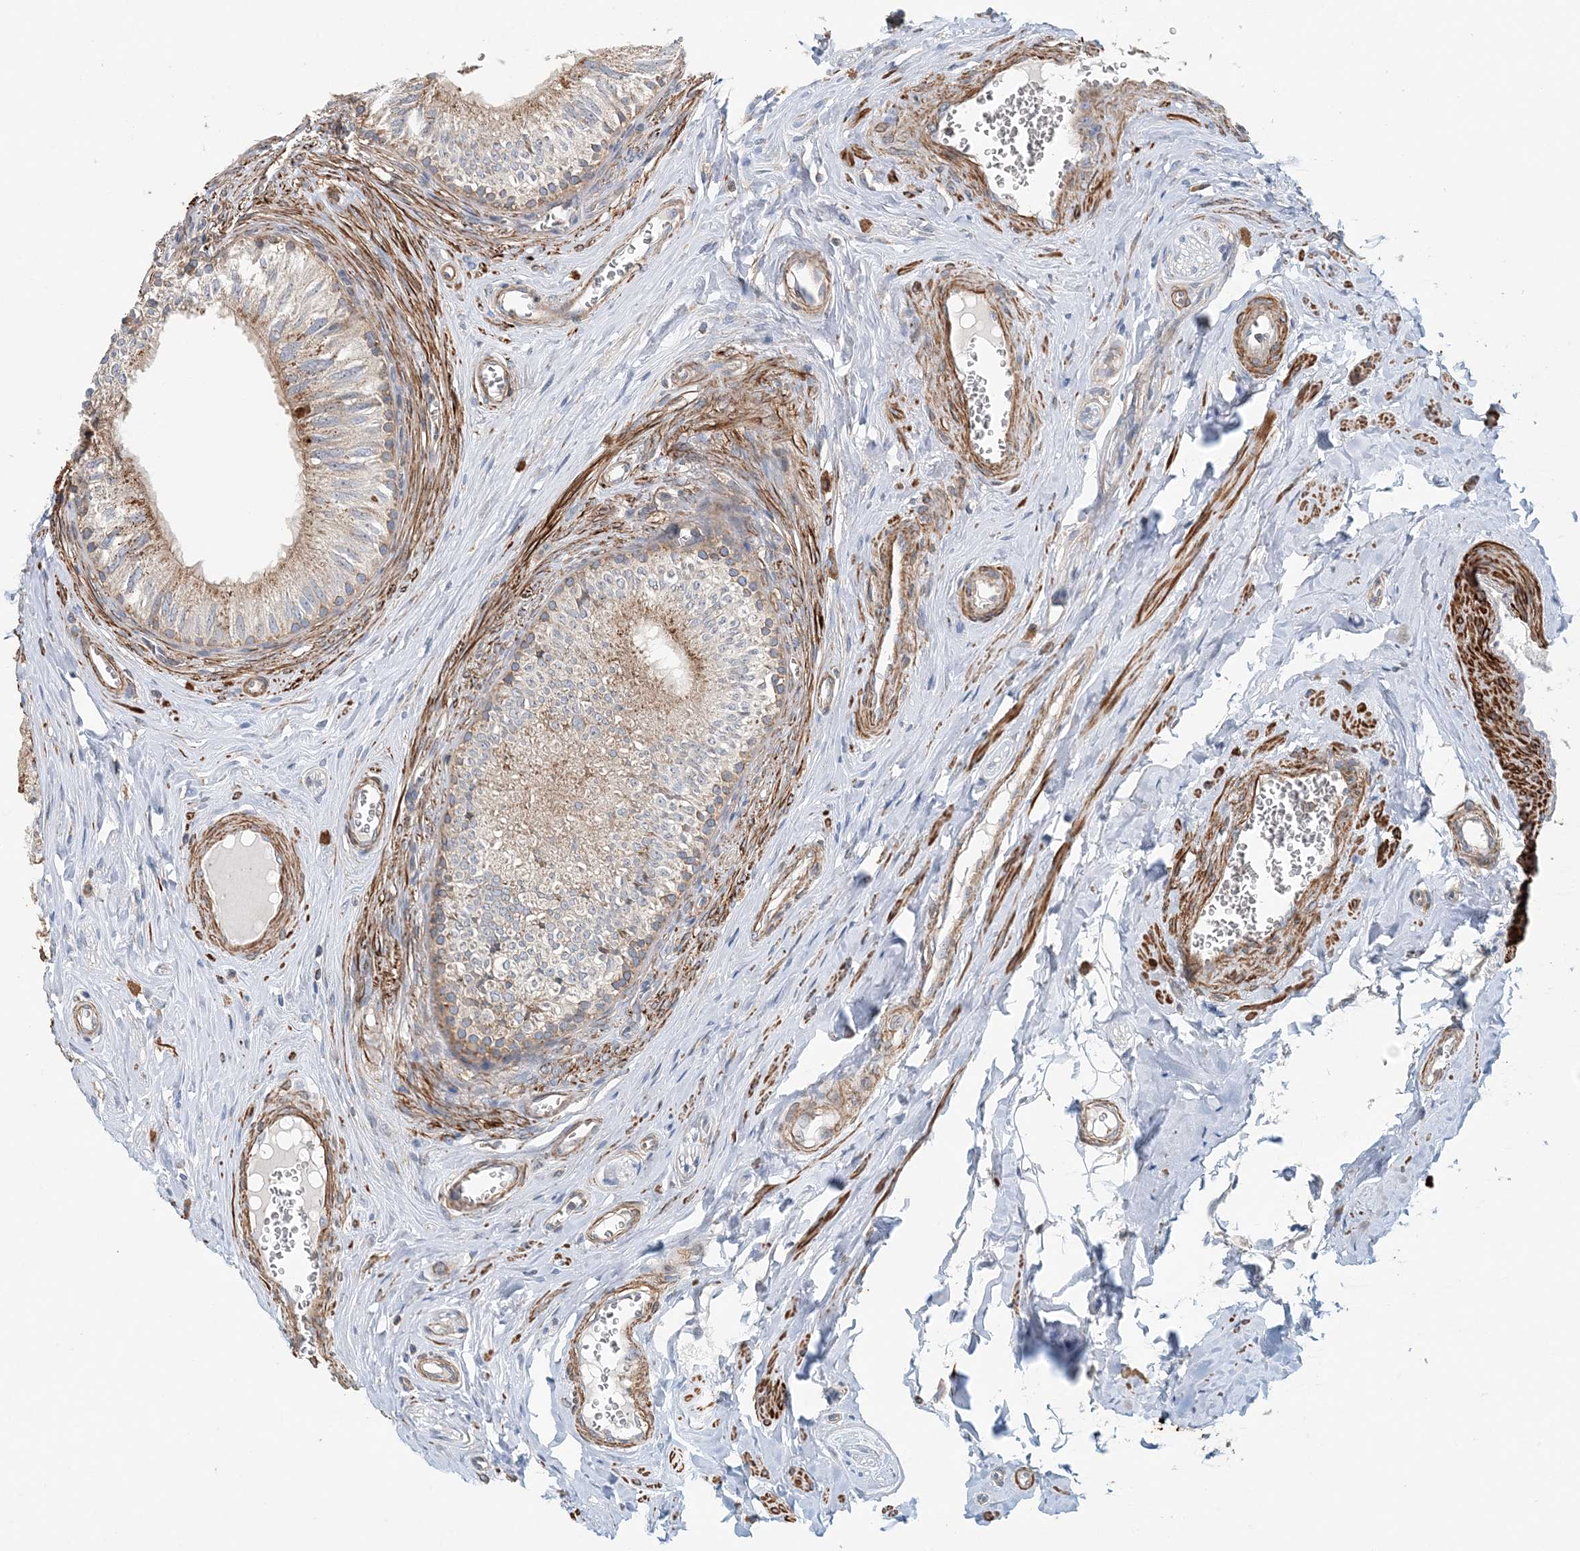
{"staining": {"intensity": "moderate", "quantity": "<25%", "location": "cytoplasmic/membranous"}, "tissue": "epididymis", "cell_type": "Glandular cells", "image_type": "normal", "snomed": [{"axis": "morphology", "description": "Normal tissue, NOS"}, {"axis": "topography", "description": "Epididymis"}], "caption": "Immunohistochemical staining of benign epididymis exhibits <25% levels of moderate cytoplasmic/membranous protein staining in about <25% of glandular cells. (Brightfield microscopy of DAB IHC at high magnification).", "gene": "TTI1", "patient": {"sex": "male", "age": 46}}